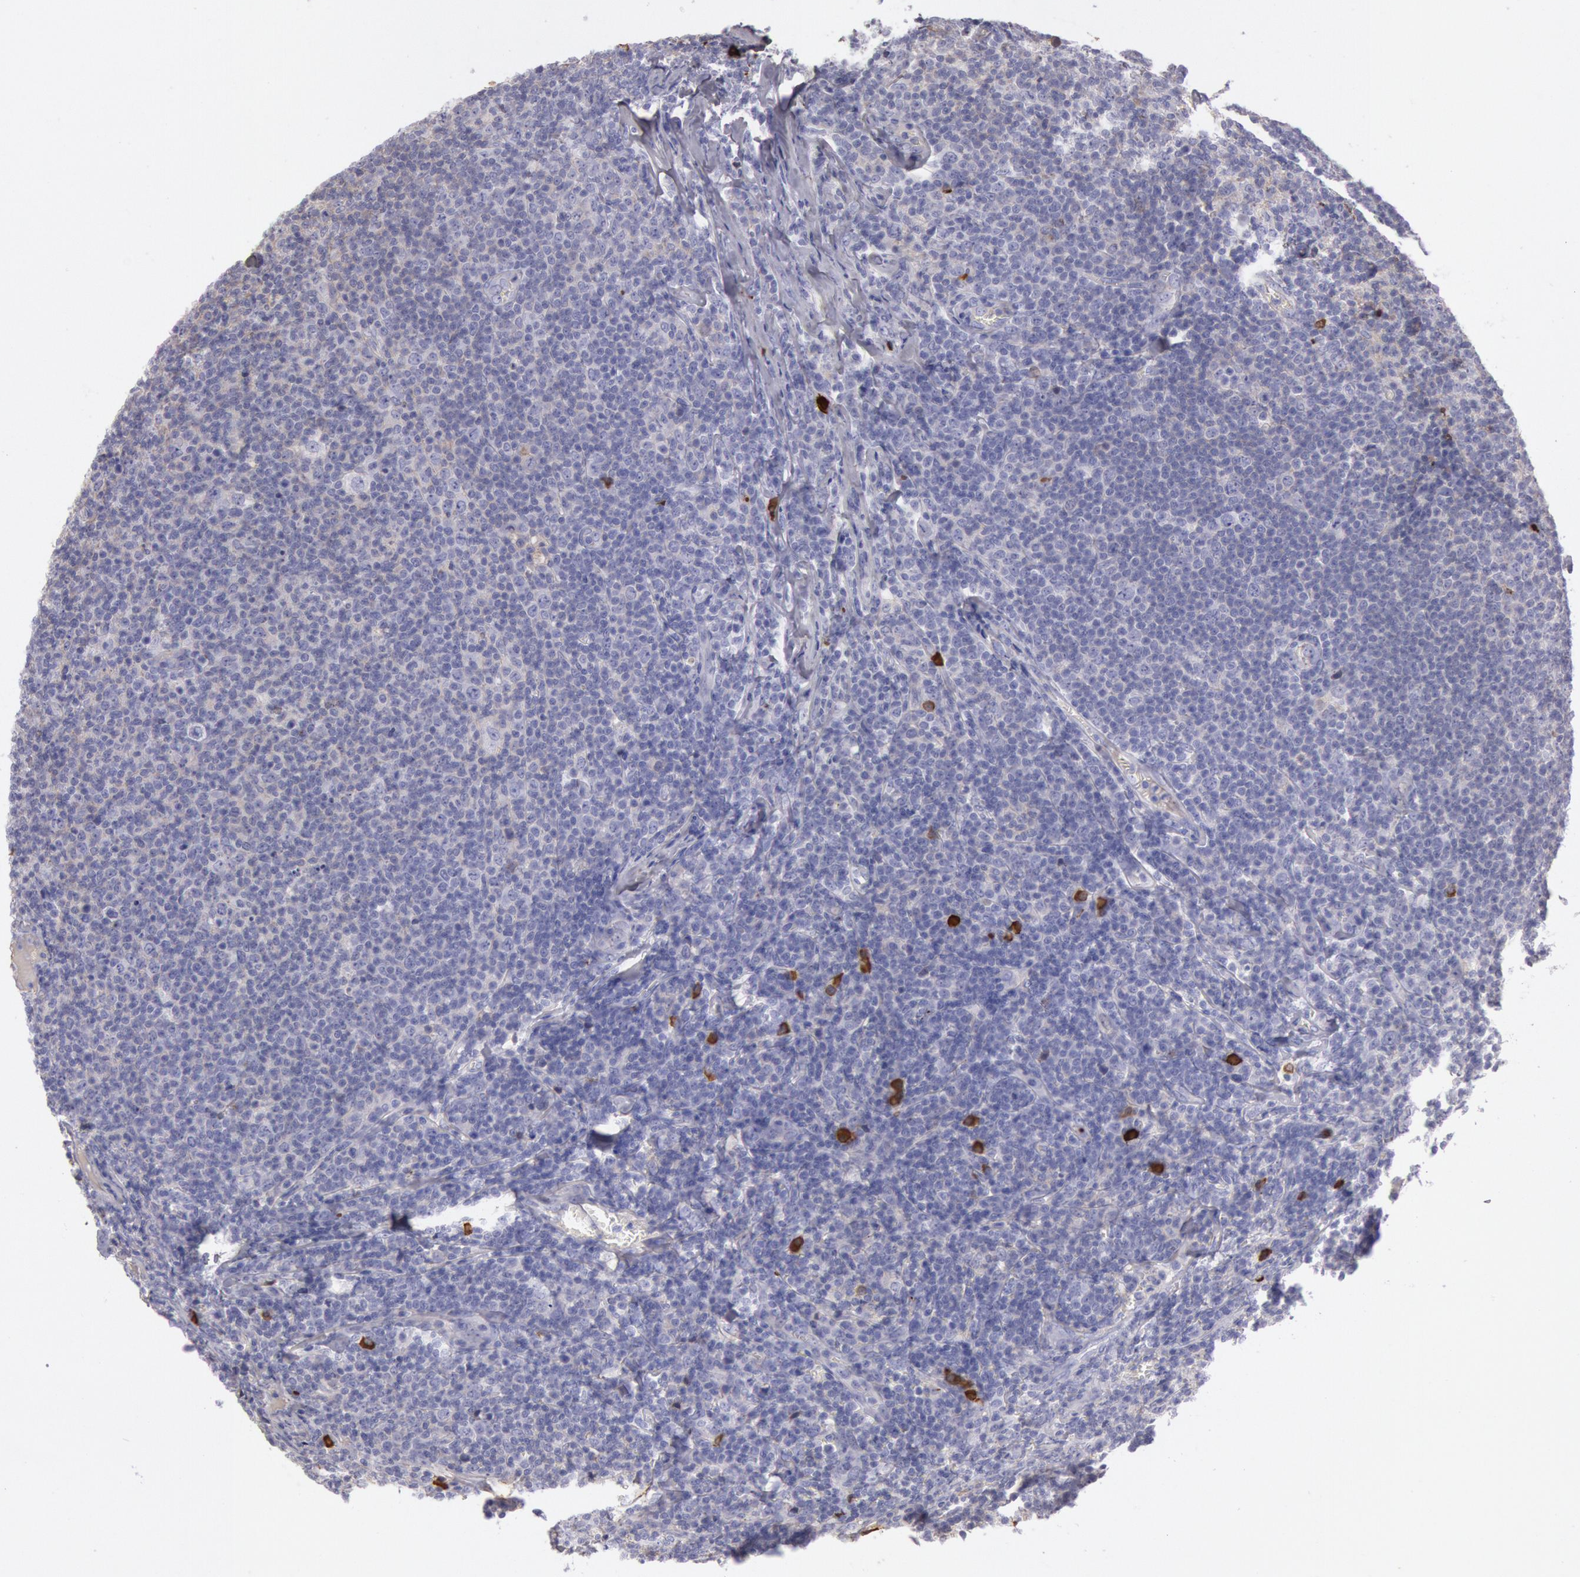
{"staining": {"intensity": "weak", "quantity": "<25%", "location": "cytoplasmic/membranous"}, "tissue": "lymphoma", "cell_type": "Tumor cells", "image_type": "cancer", "snomed": [{"axis": "morphology", "description": "Malignant lymphoma, non-Hodgkin's type, Low grade"}, {"axis": "topography", "description": "Lymph node"}], "caption": "This is an IHC photomicrograph of human lymphoma. There is no expression in tumor cells.", "gene": "IGHG1", "patient": {"sex": "male", "age": 74}}